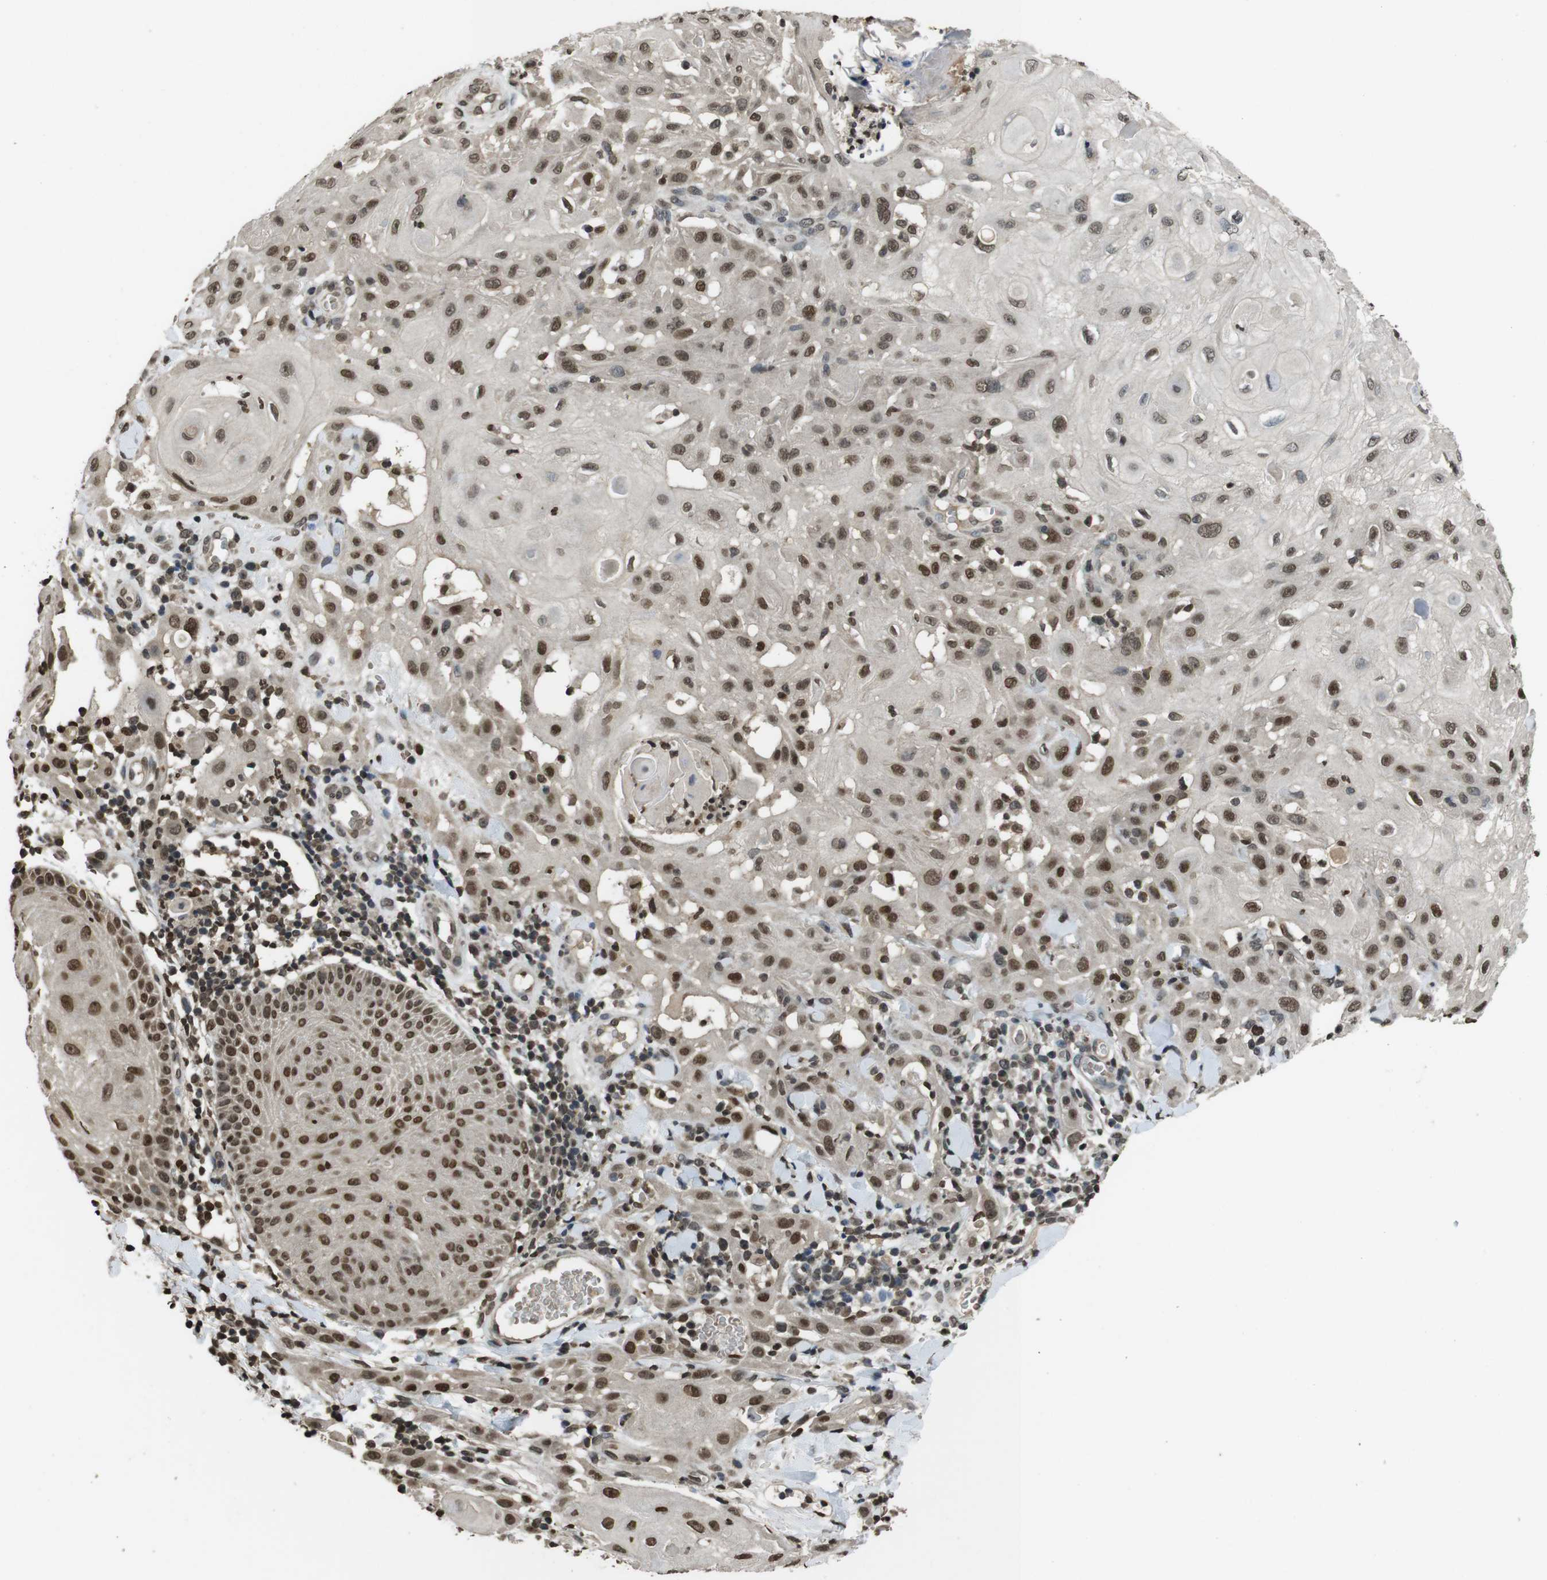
{"staining": {"intensity": "moderate", "quantity": ">75%", "location": "nuclear"}, "tissue": "skin cancer", "cell_type": "Tumor cells", "image_type": "cancer", "snomed": [{"axis": "morphology", "description": "Squamous cell carcinoma, NOS"}, {"axis": "topography", "description": "Skin"}], "caption": "Brown immunohistochemical staining in human skin squamous cell carcinoma displays moderate nuclear staining in approximately >75% of tumor cells.", "gene": "MAF", "patient": {"sex": "male", "age": 24}}